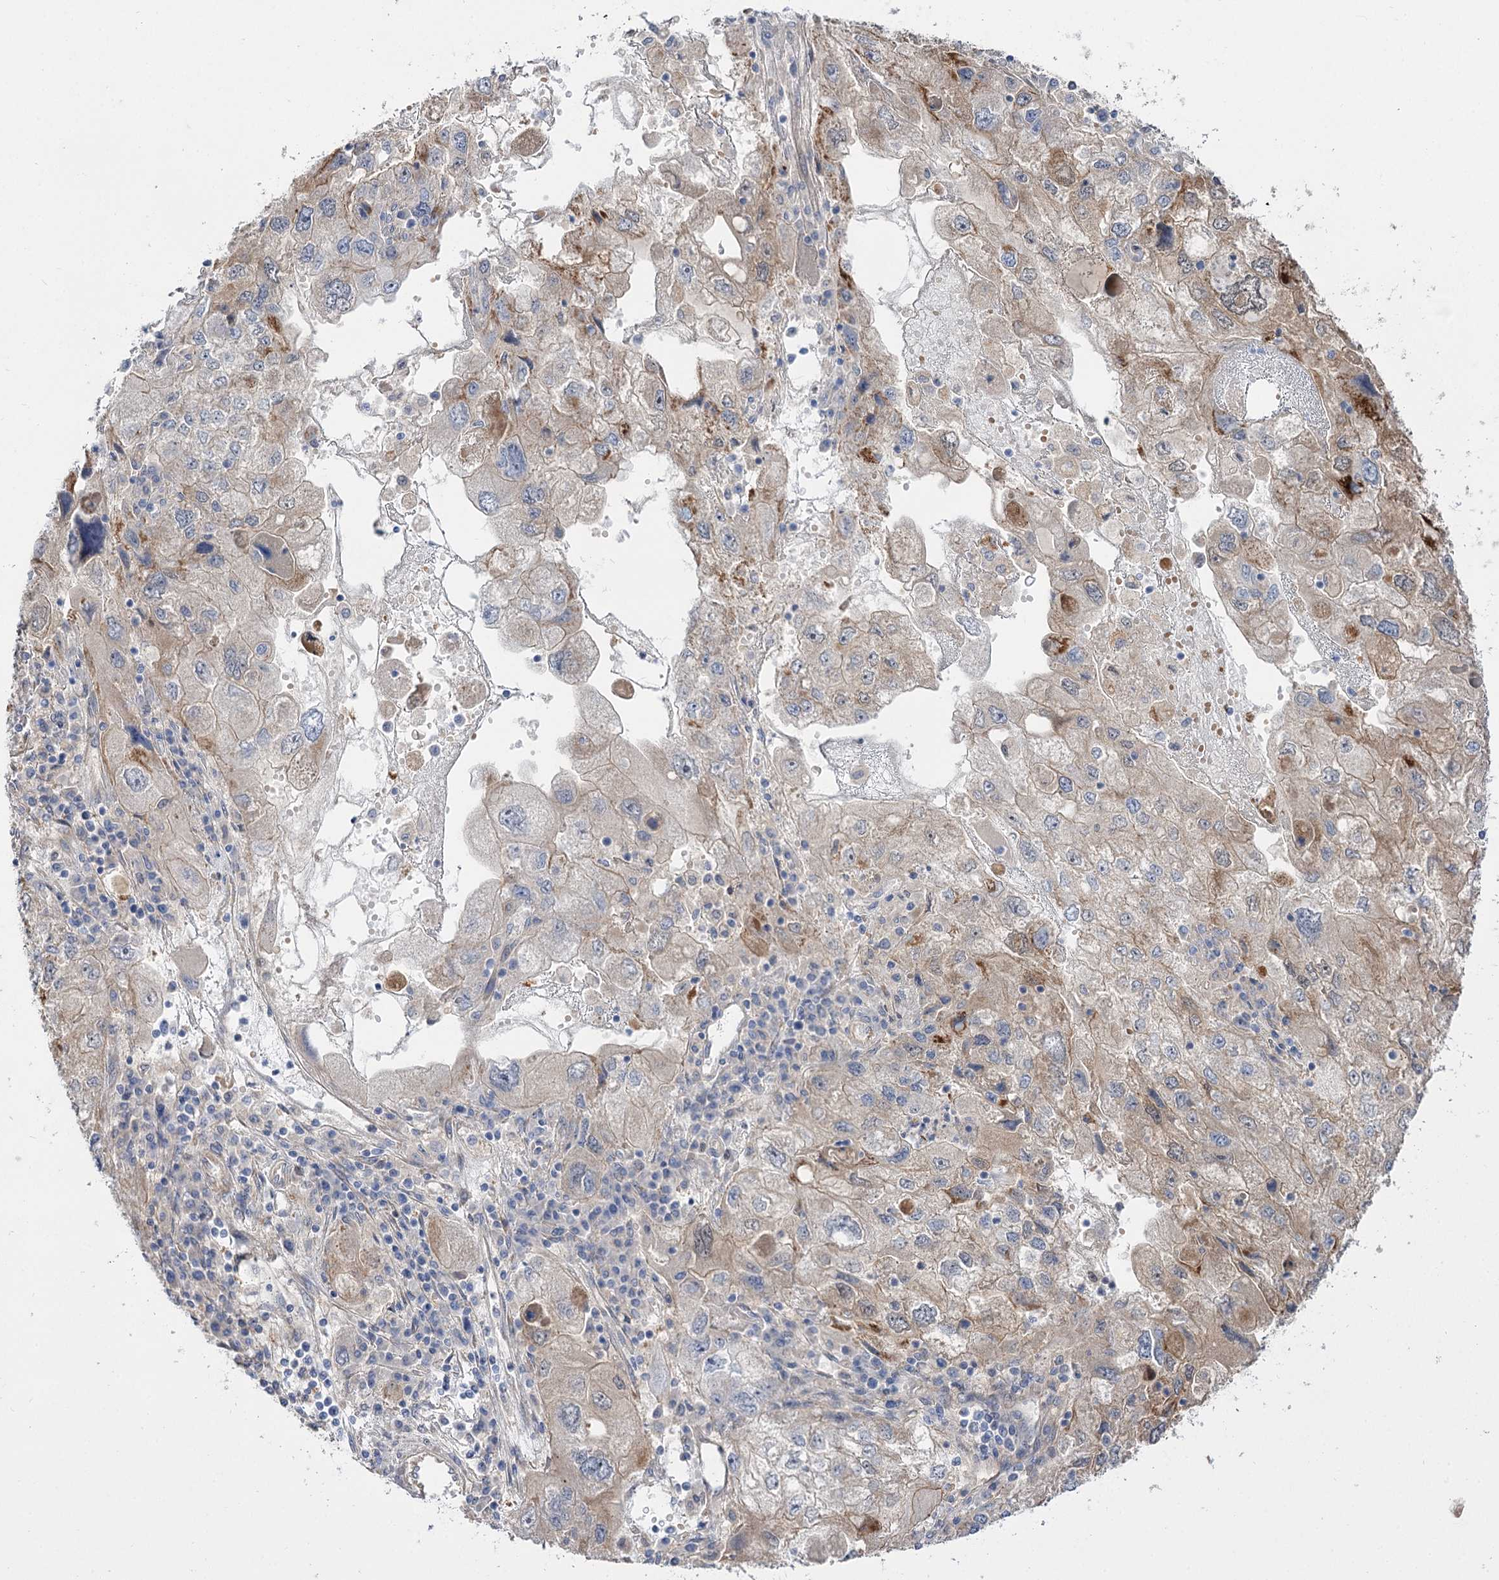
{"staining": {"intensity": "weak", "quantity": "<25%", "location": "cytoplasmic/membranous"}, "tissue": "endometrial cancer", "cell_type": "Tumor cells", "image_type": "cancer", "snomed": [{"axis": "morphology", "description": "Adenocarcinoma, NOS"}, {"axis": "topography", "description": "Endometrium"}], "caption": "Endometrial cancer (adenocarcinoma) was stained to show a protein in brown. There is no significant expression in tumor cells. The staining was performed using DAB (3,3'-diaminobenzidine) to visualize the protein expression in brown, while the nuclei were stained in blue with hematoxylin (Magnification: 20x).", "gene": "SUOX", "patient": {"sex": "female", "age": 49}}